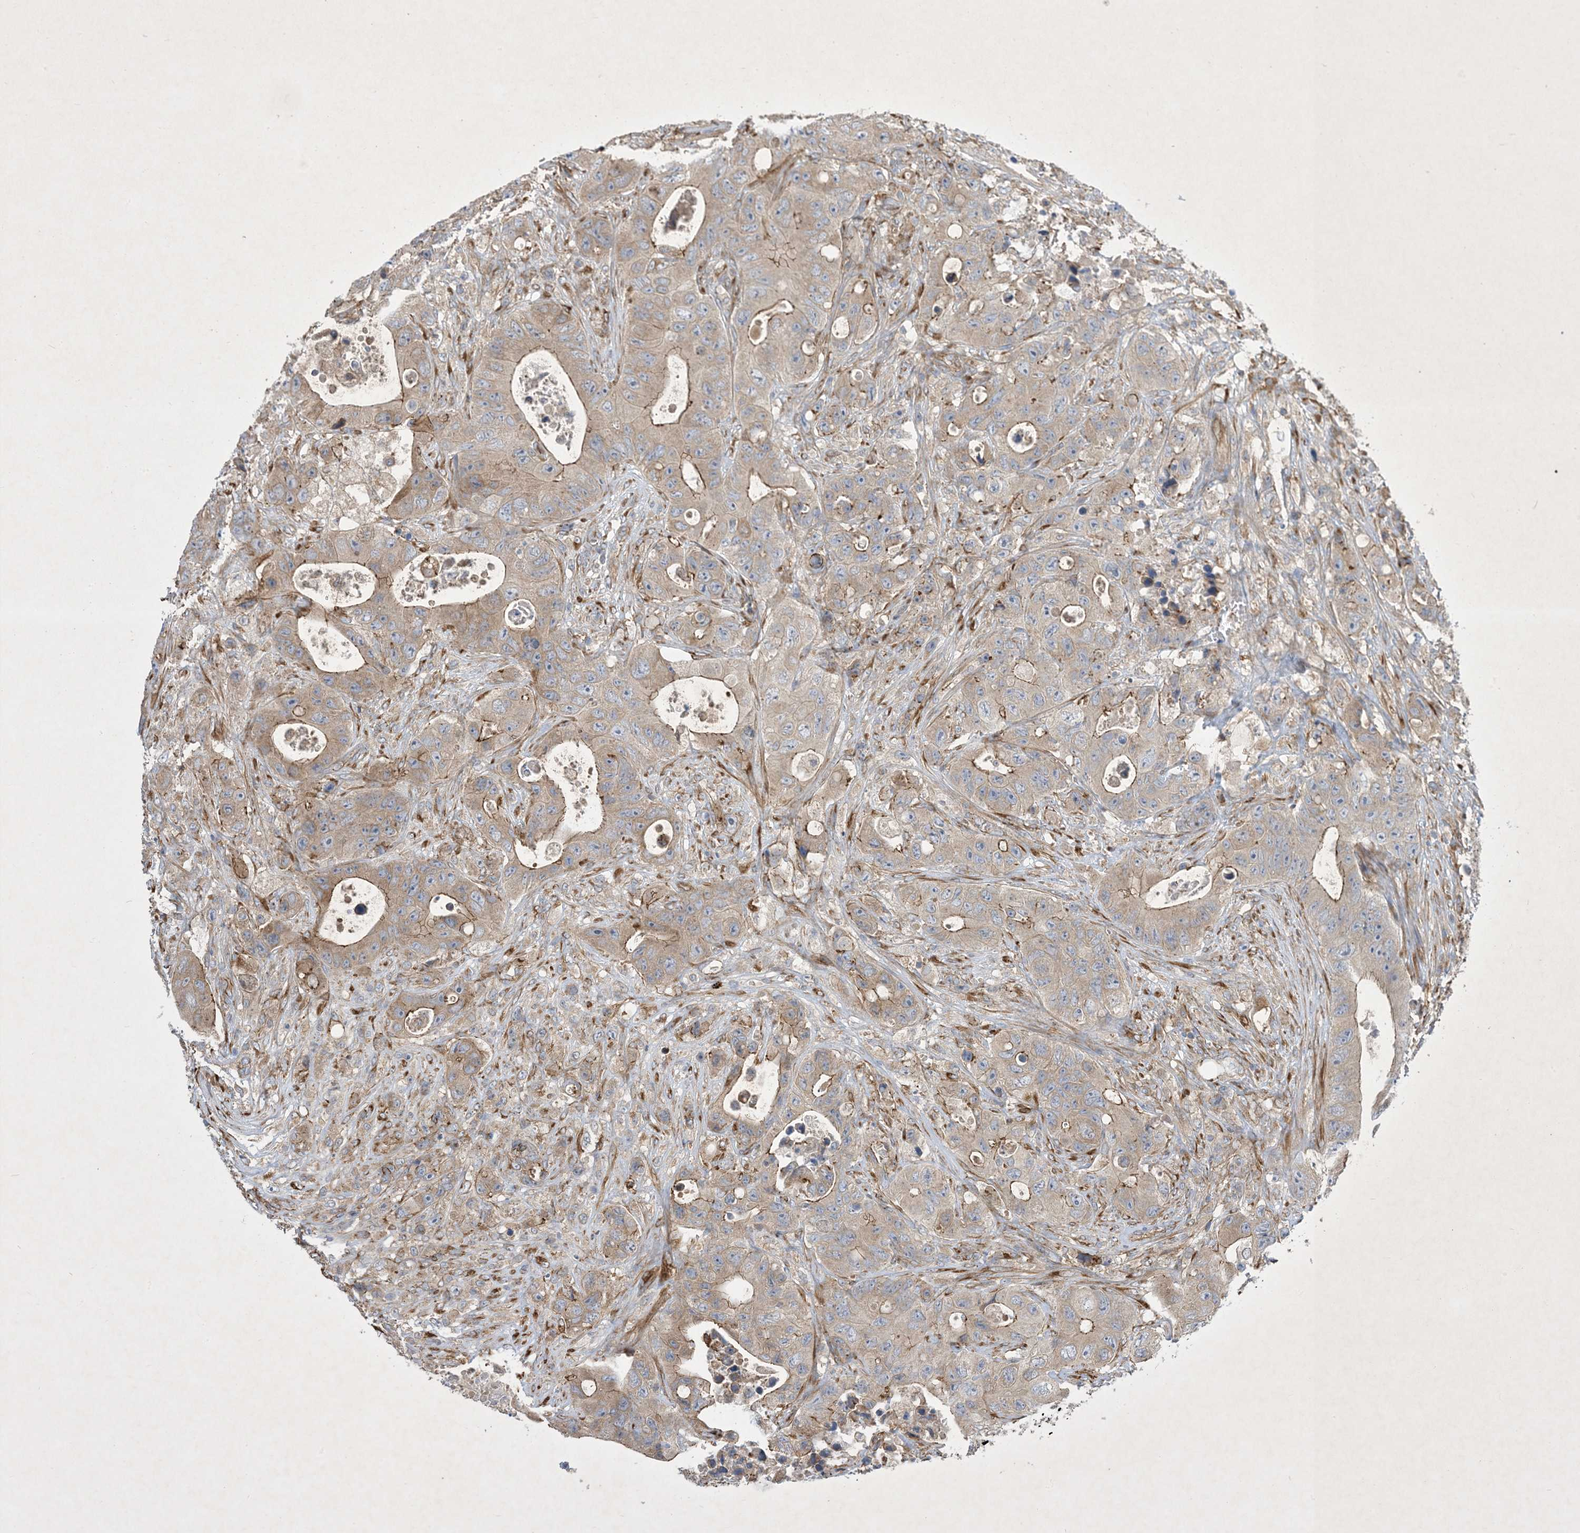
{"staining": {"intensity": "moderate", "quantity": "<25%", "location": "cytoplasmic/membranous"}, "tissue": "colorectal cancer", "cell_type": "Tumor cells", "image_type": "cancer", "snomed": [{"axis": "morphology", "description": "Adenocarcinoma, NOS"}, {"axis": "topography", "description": "Colon"}], "caption": "A histopathology image of human colorectal cancer (adenocarcinoma) stained for a protein shows moderate cytoplasmic/membranous brown staining in tumor cells. (Stains: DAB (3,3'-diaminobenzidine) in brown, nuclei in blue, Microscopy: brightfield microscopy at high magnification).", "gene": "OTOP1", "patient": {"sex": "female", "age": 46}}